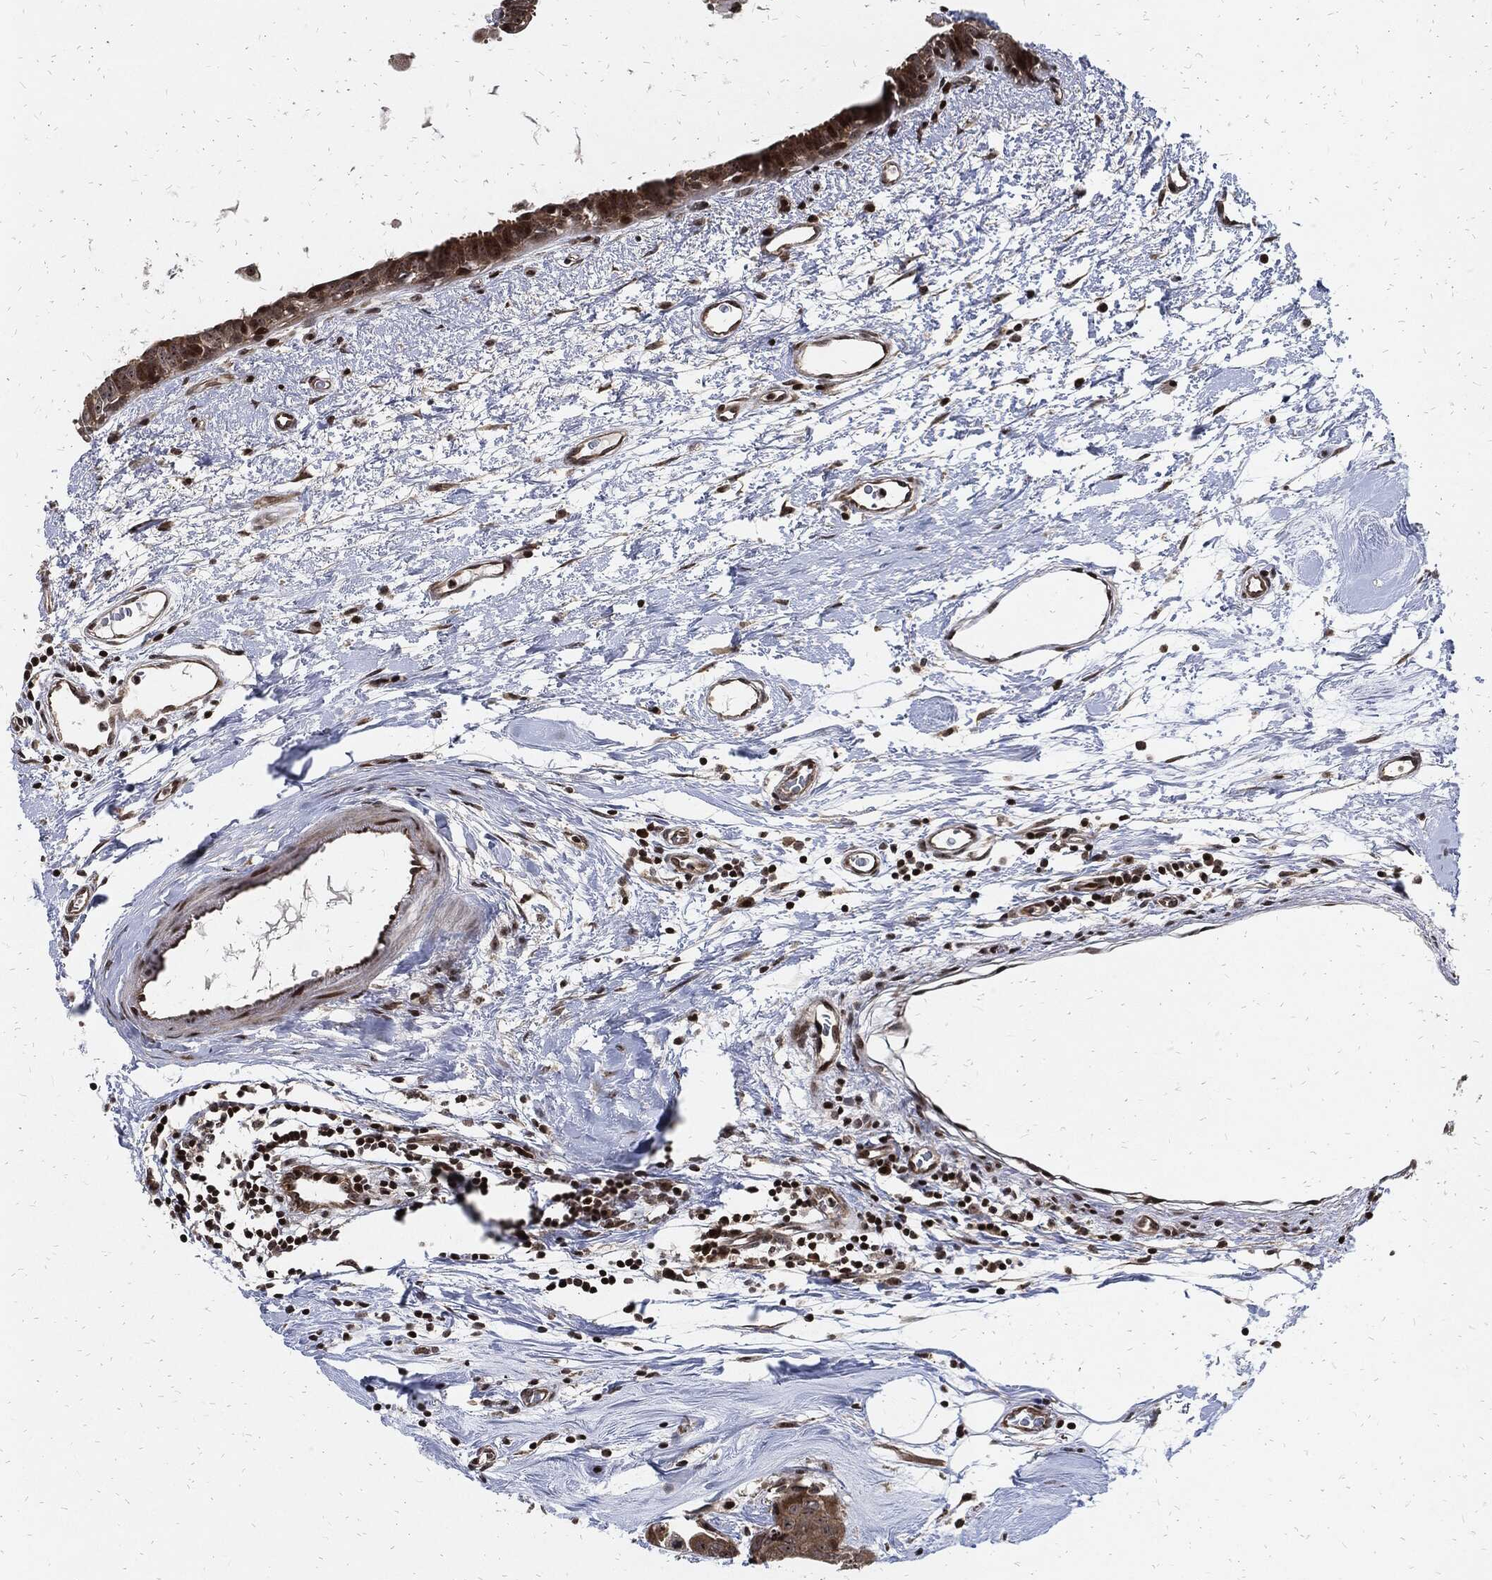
{"staining": {"intensity": "moderate", "quantity": "<25%", "location": "cytoplasmic/membranous"}, "tissue": "breast cancer", "cell_type": "Tumor cells", "image_type": "cancer", "snomed": [{"axis": "morphology", "description": "Normal tissue, NOS"}, {"axis": "morphology", "description": "Duct carcinoma"}, {"axis": "topography", "description": "Breast"}], "caption": "An immunohistochemistry (IHC) histopathology image of neoplastic tissue is shown. Protein staining in brown highlights moderate cytoplasmic/membranous positivity in breast cancer within tumor cells.", "gene": "ZNF775", "patient": {"sex": "female", "age": 40}}